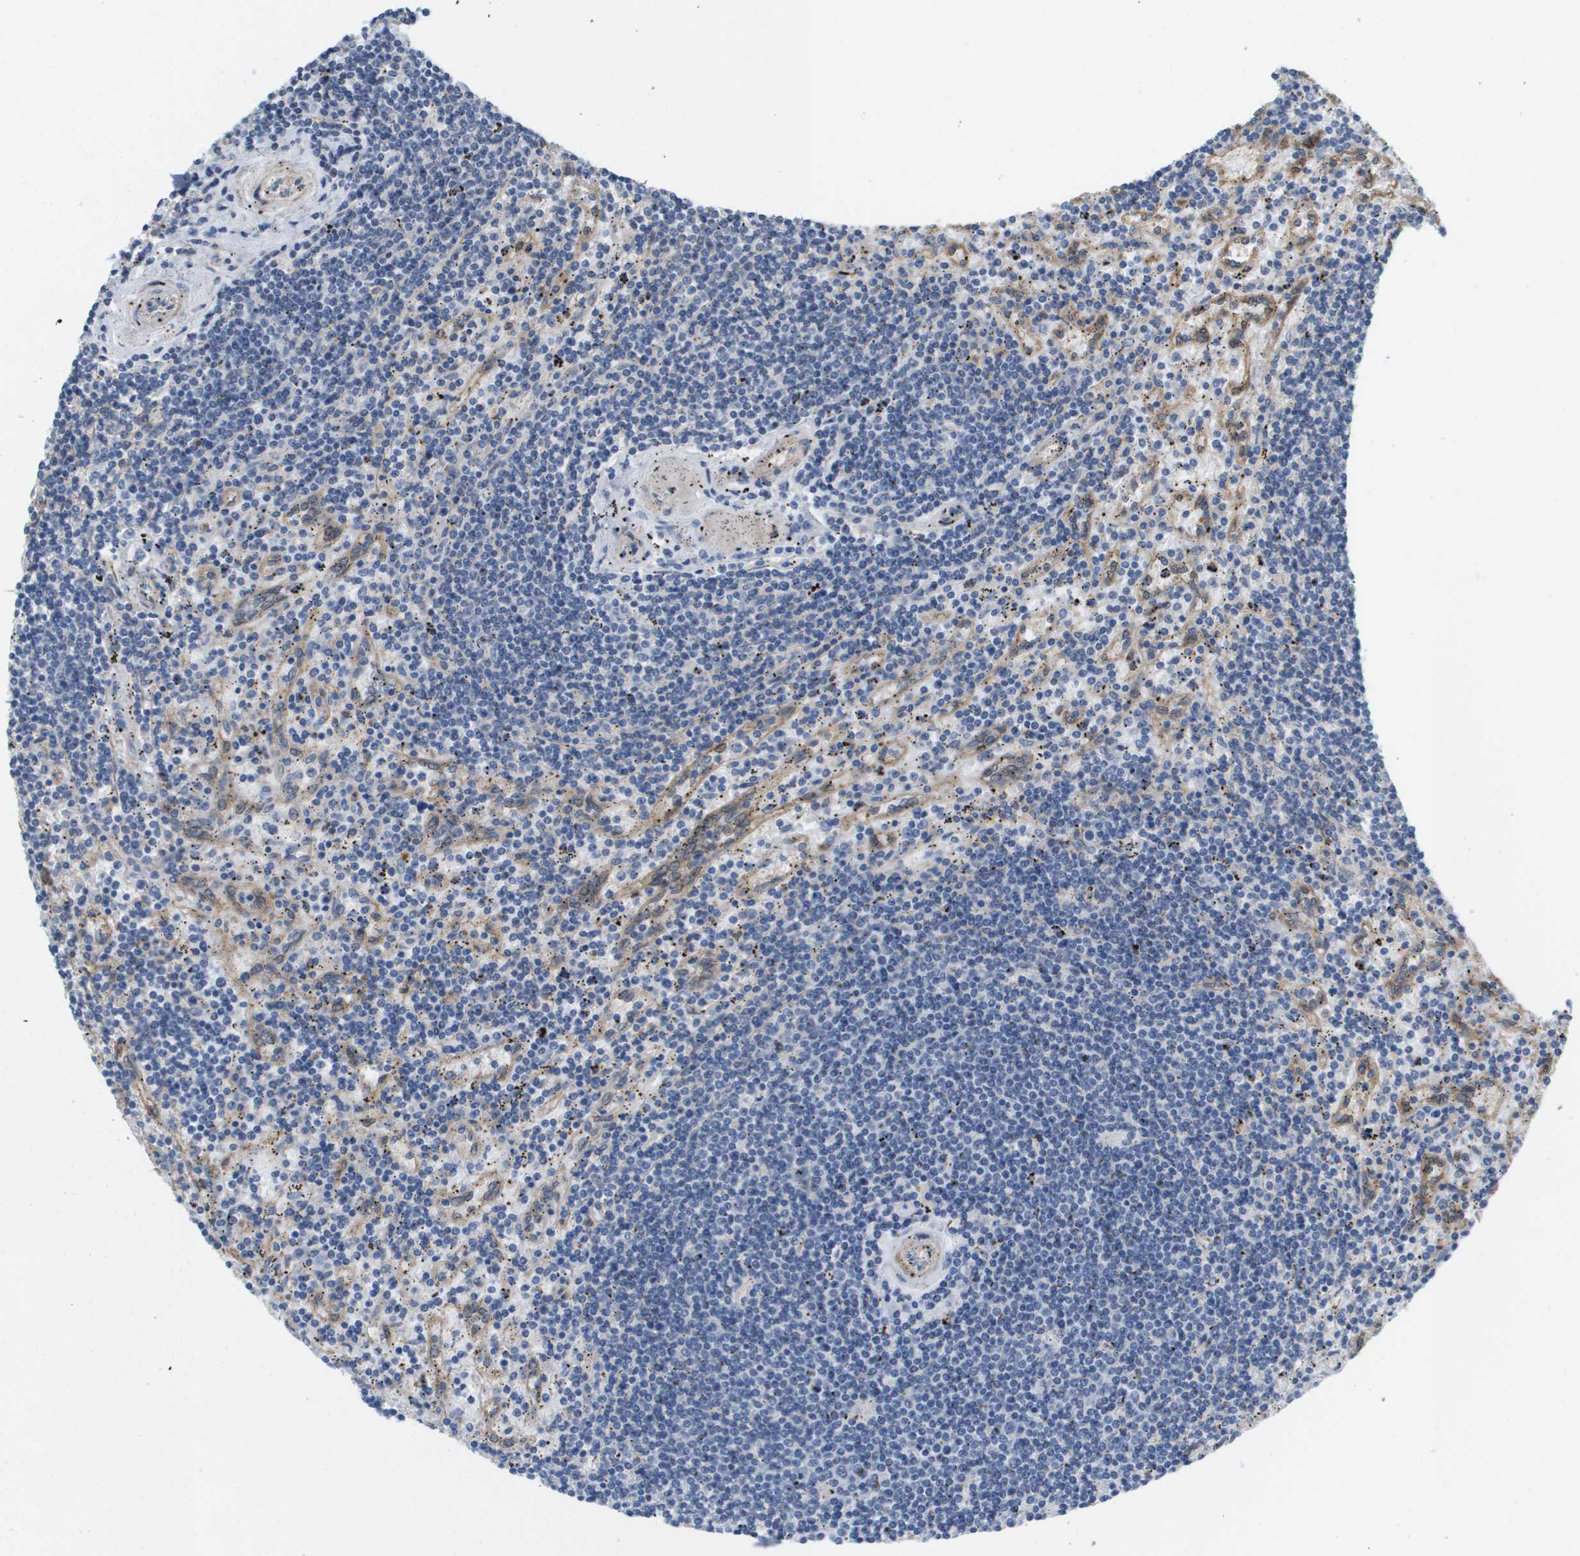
{"staining": {"intensity": "negative", "quantity": "none", "location": "none"}, "tissue": "lymphoma", "cell_type": "Tumor cells", "image_type": "cancer", "snomed": [{"axis": "morphology", "description": "Malignant lymphoma, non-Hodgkin's type, Low grade"}, {"axis": "topography", "description": "Spleen"}], "caption": "Immunohistochemistry of human lymphoma demonstrates no staining in tumor cells.", "gene": "RNF112", "patient": {"sex": "male", "age": 76}}